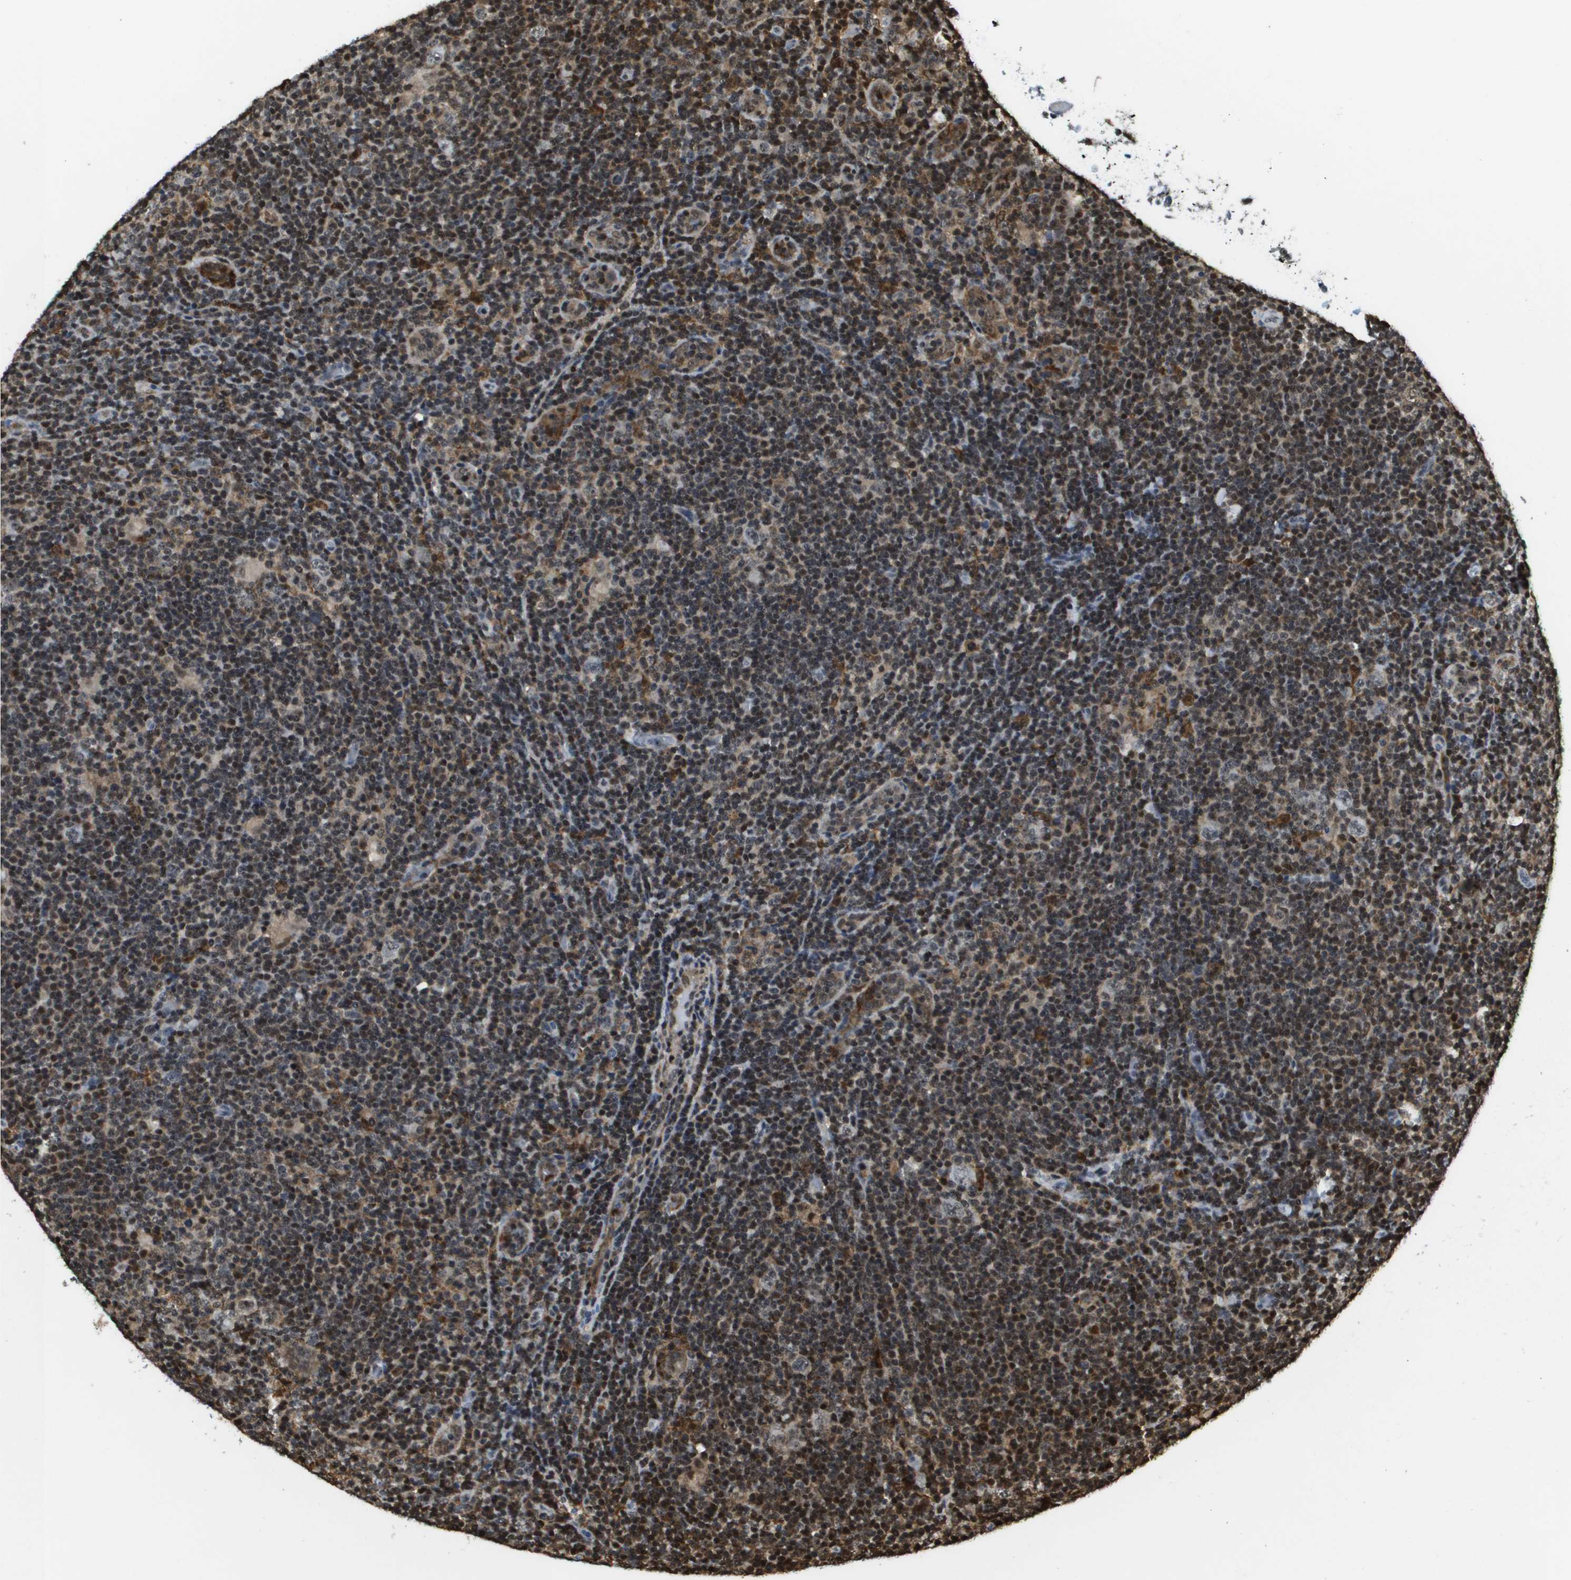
{"staining": {"intensity": "moderate", "quantity": "<25%", "location": "nuclear"}, "tissue": "lymphoma", "cell_type": "Tumor cells", "image_type": "cancer", "snomed": [{"axis": "morphology", "description": "Hodgkin's disease, NOS"}, {"axis": "topography", "description": "Lymph node"}], "caption": "The histopathology image reveals a brown stain indicating the presence of a protein in the nuclear of tumor cells in lymphoma.", "gene": "EP400", "patient": {"sex": "female", "age": 57}}